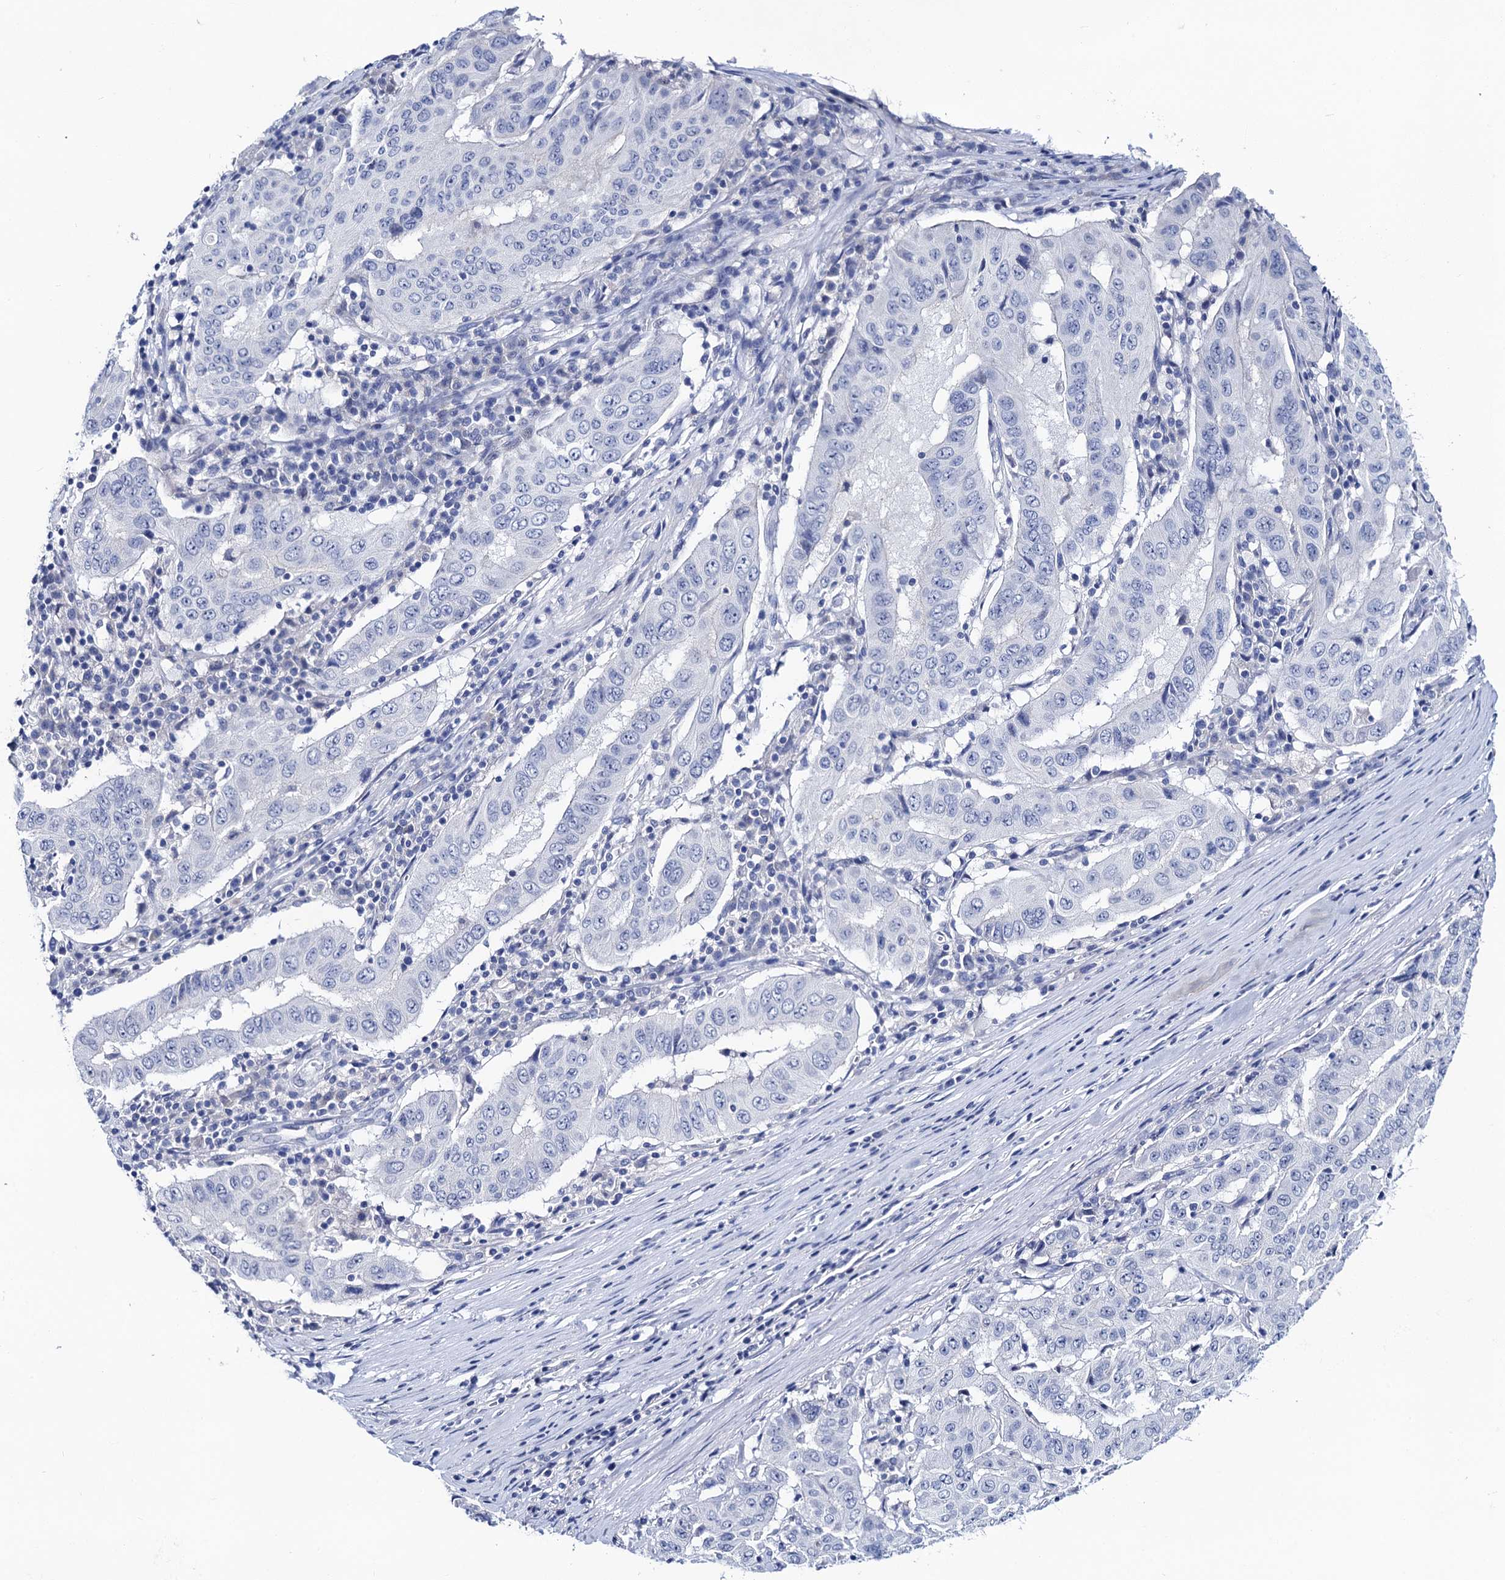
{"staining": {"intensity": "negative", "quantity": "none", "location": "none"}, "tissue": "pancreatic cancer", "cell_type": "Tumor cells", "image_type": "cancer", "snomed": [{"axis": "morphology", "description": "Adenocarcinoma, NOS"}, {"axis": "topography", "description": "Pancreas"}], "caption": "Tumor cells show no significant expression in pancreatic cancer. (Immunohistochemistry (ihc), brightfield microscopy, high magnification).", "gene": "LYPD3", "patient": {"sex": "male", "age": 63}}